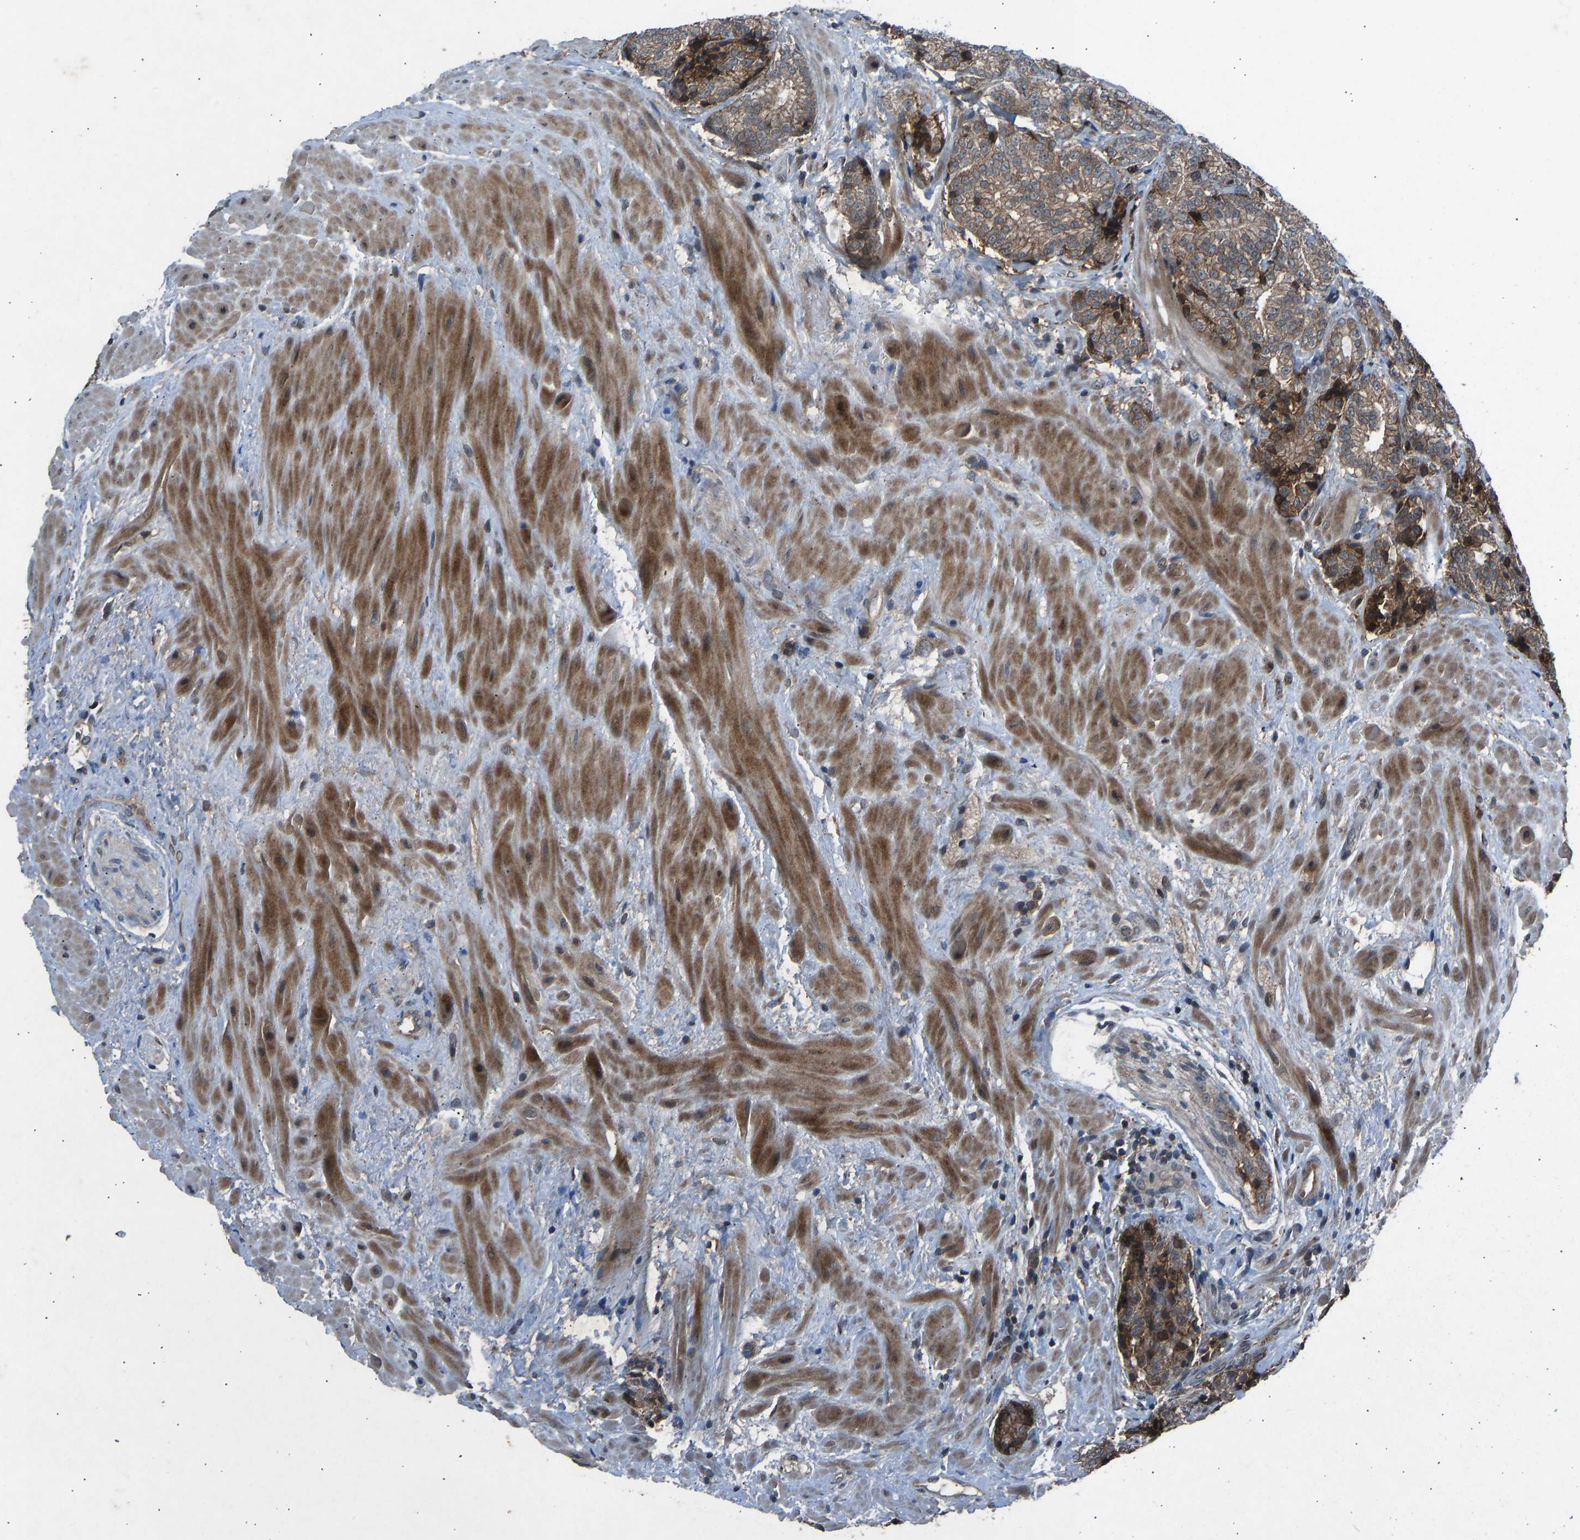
{"staining": {"intensity": "moderate", "quantity": ">75%", "location": "cytoplasmic/membranous"}, "tissue": "prostate cancer", "cell_type": "Tumor cells", "image_type": "cancer", "snomed": [{"axis": "morphology", "description": "Adenocarcinoma, High grade"}, {"axis": "topography", "description": "Prostate"}], "caption": "High-magnification brightfield microscopy of prostate cancer (adenocarcinoma (high-grade)) stained with DAB (3,3'-diaminobenzidine) (brown) and counterstained with hematoxylin (blue). tumor cells exhibit moderate cytoplasmic/membranous staining is present in approximately>75% of cells. (DAB = brown stain, brightfield microscopy at high magnification).", "gene": "SLC43A1", "patient": {"sex": "male", "age": 61}}